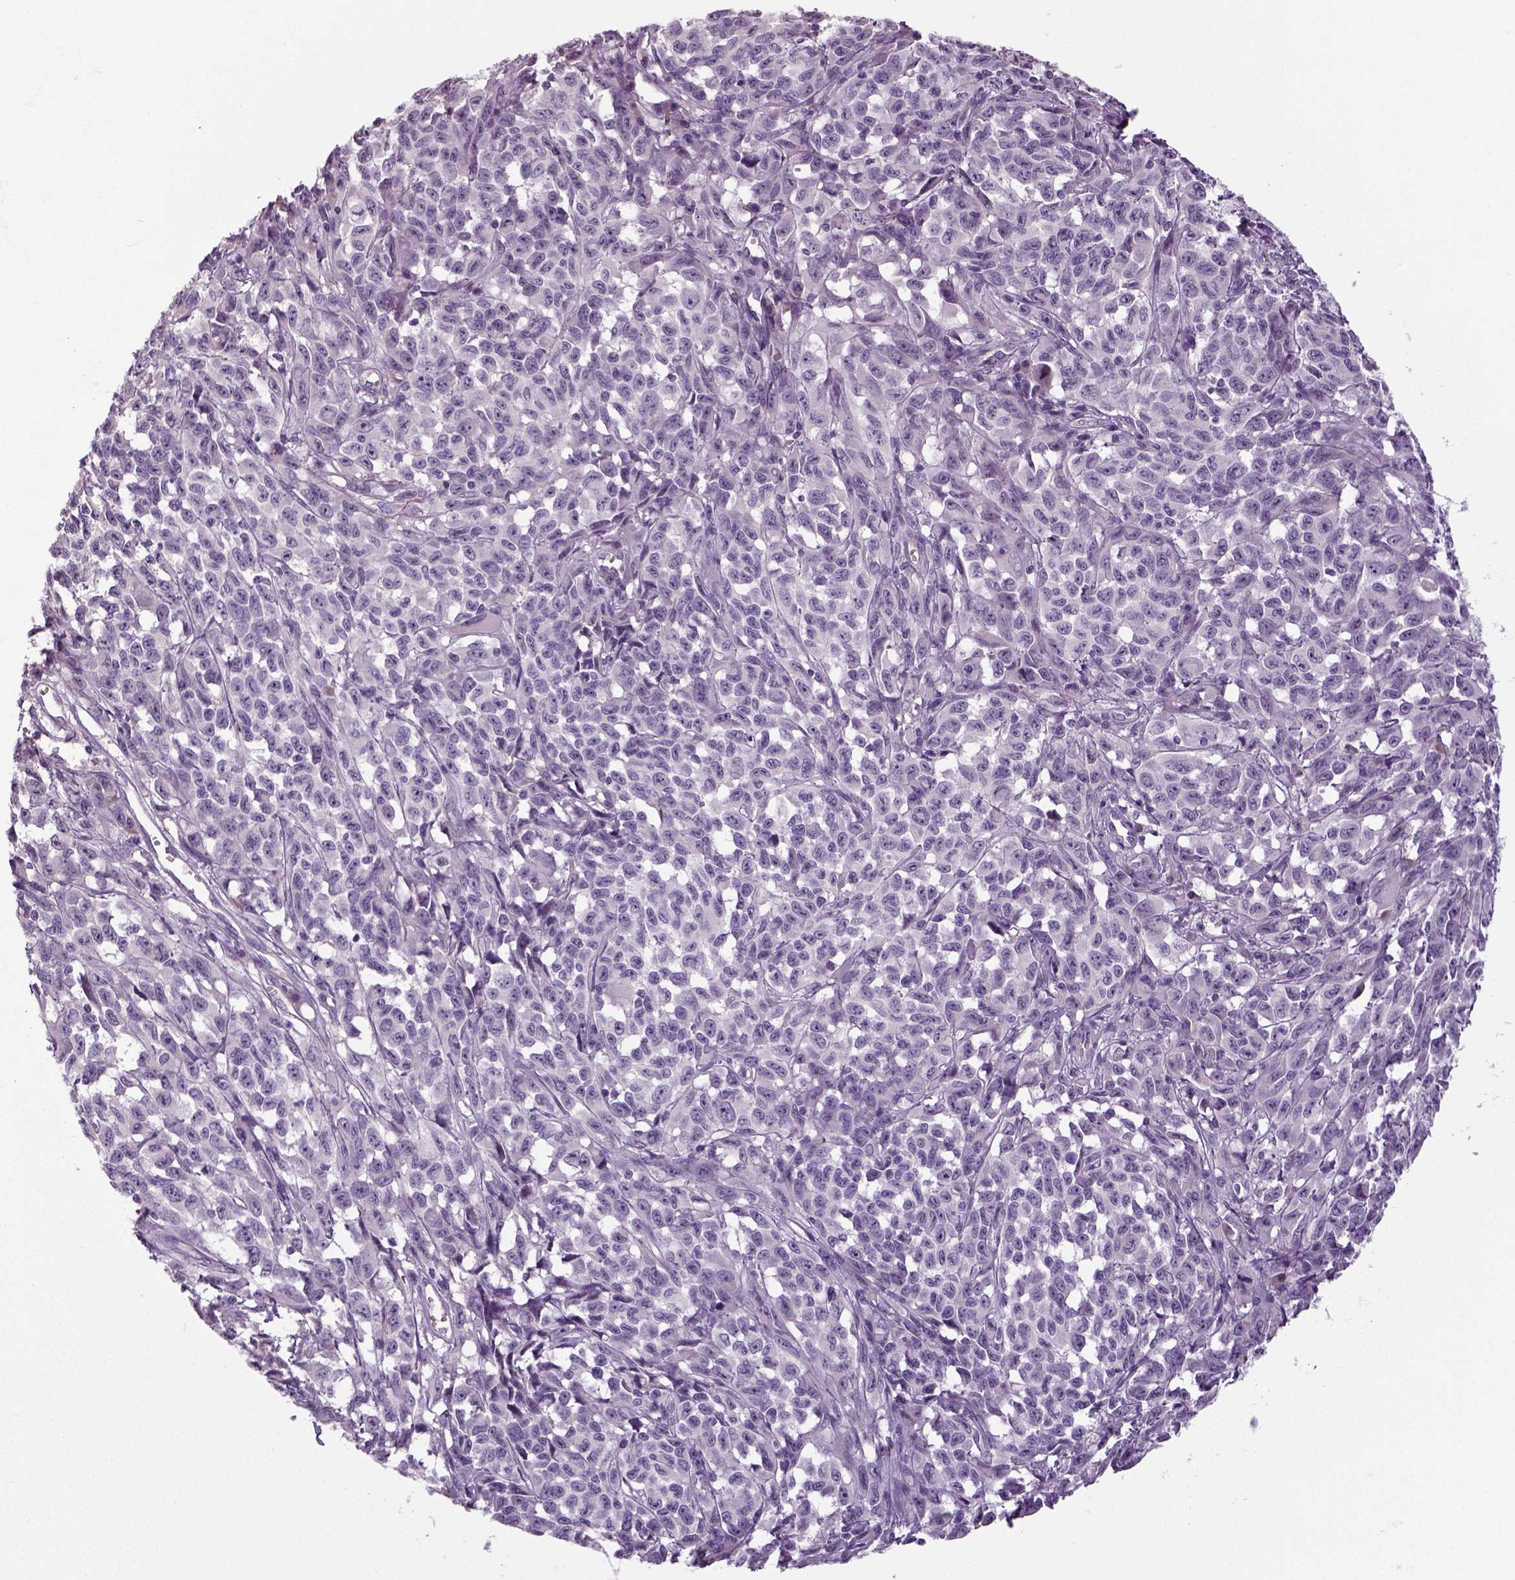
{"staining": {"intensity": "negative", "quantity": "none", "location": "none"}, "tissue": "melanoma", "cell_type": "Tumor cells", "image_type": "cancer", "snomed": [{"axis": "morphology", "description": "Malignant melanoma, NOS"}, {"axis": "topography", "description": "Vulva, labia, clitoris and Bartholin´s gland, NO"}], "caption": "A photomicrograph of melanoma stained for a protein shows no brown staining in tumor cells.", "gene": "NECAB1", "patient": {"sex": "female", "age": 75}}